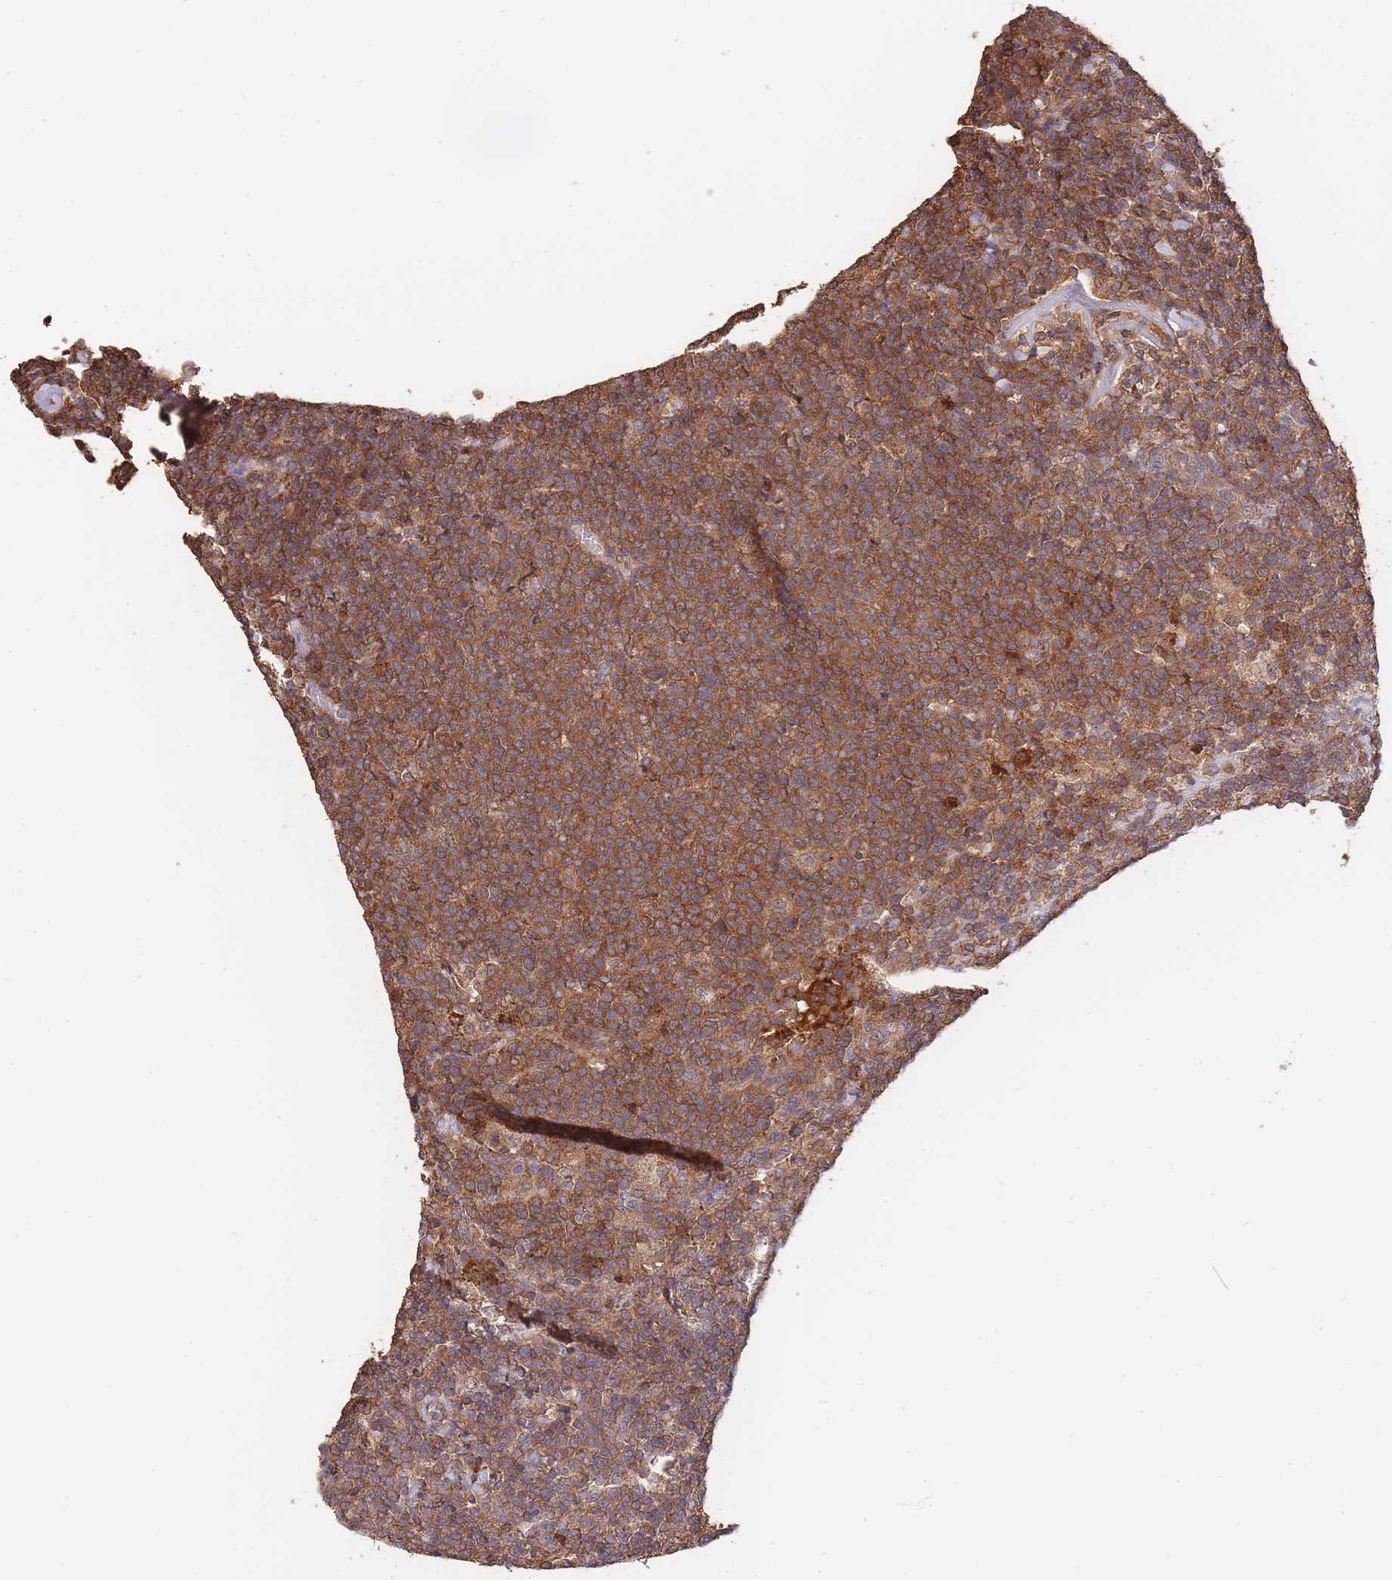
{"staining": {"intensity": "moderate", "quantity": ">75%", "location": "cytoplasmic/membranous"}, "tissue": "lymphoma", "cell_type": "Tumor cells", "image_type": "cancer", "snomed": [{"axis": "morphology", "description": "Malignant lymphoma, non-Hodgkin's type, High grade"}, {"axis": "topography", "description": "Lymph node"}], "caption": "Immunohistochemical staining of lymphoma reveals moderate cytoplasmic/membranous protein positivity in approximately >75% of tumor cells.", "gene": "ZNF304", "patient": {"sex": "male", "age": 61}}